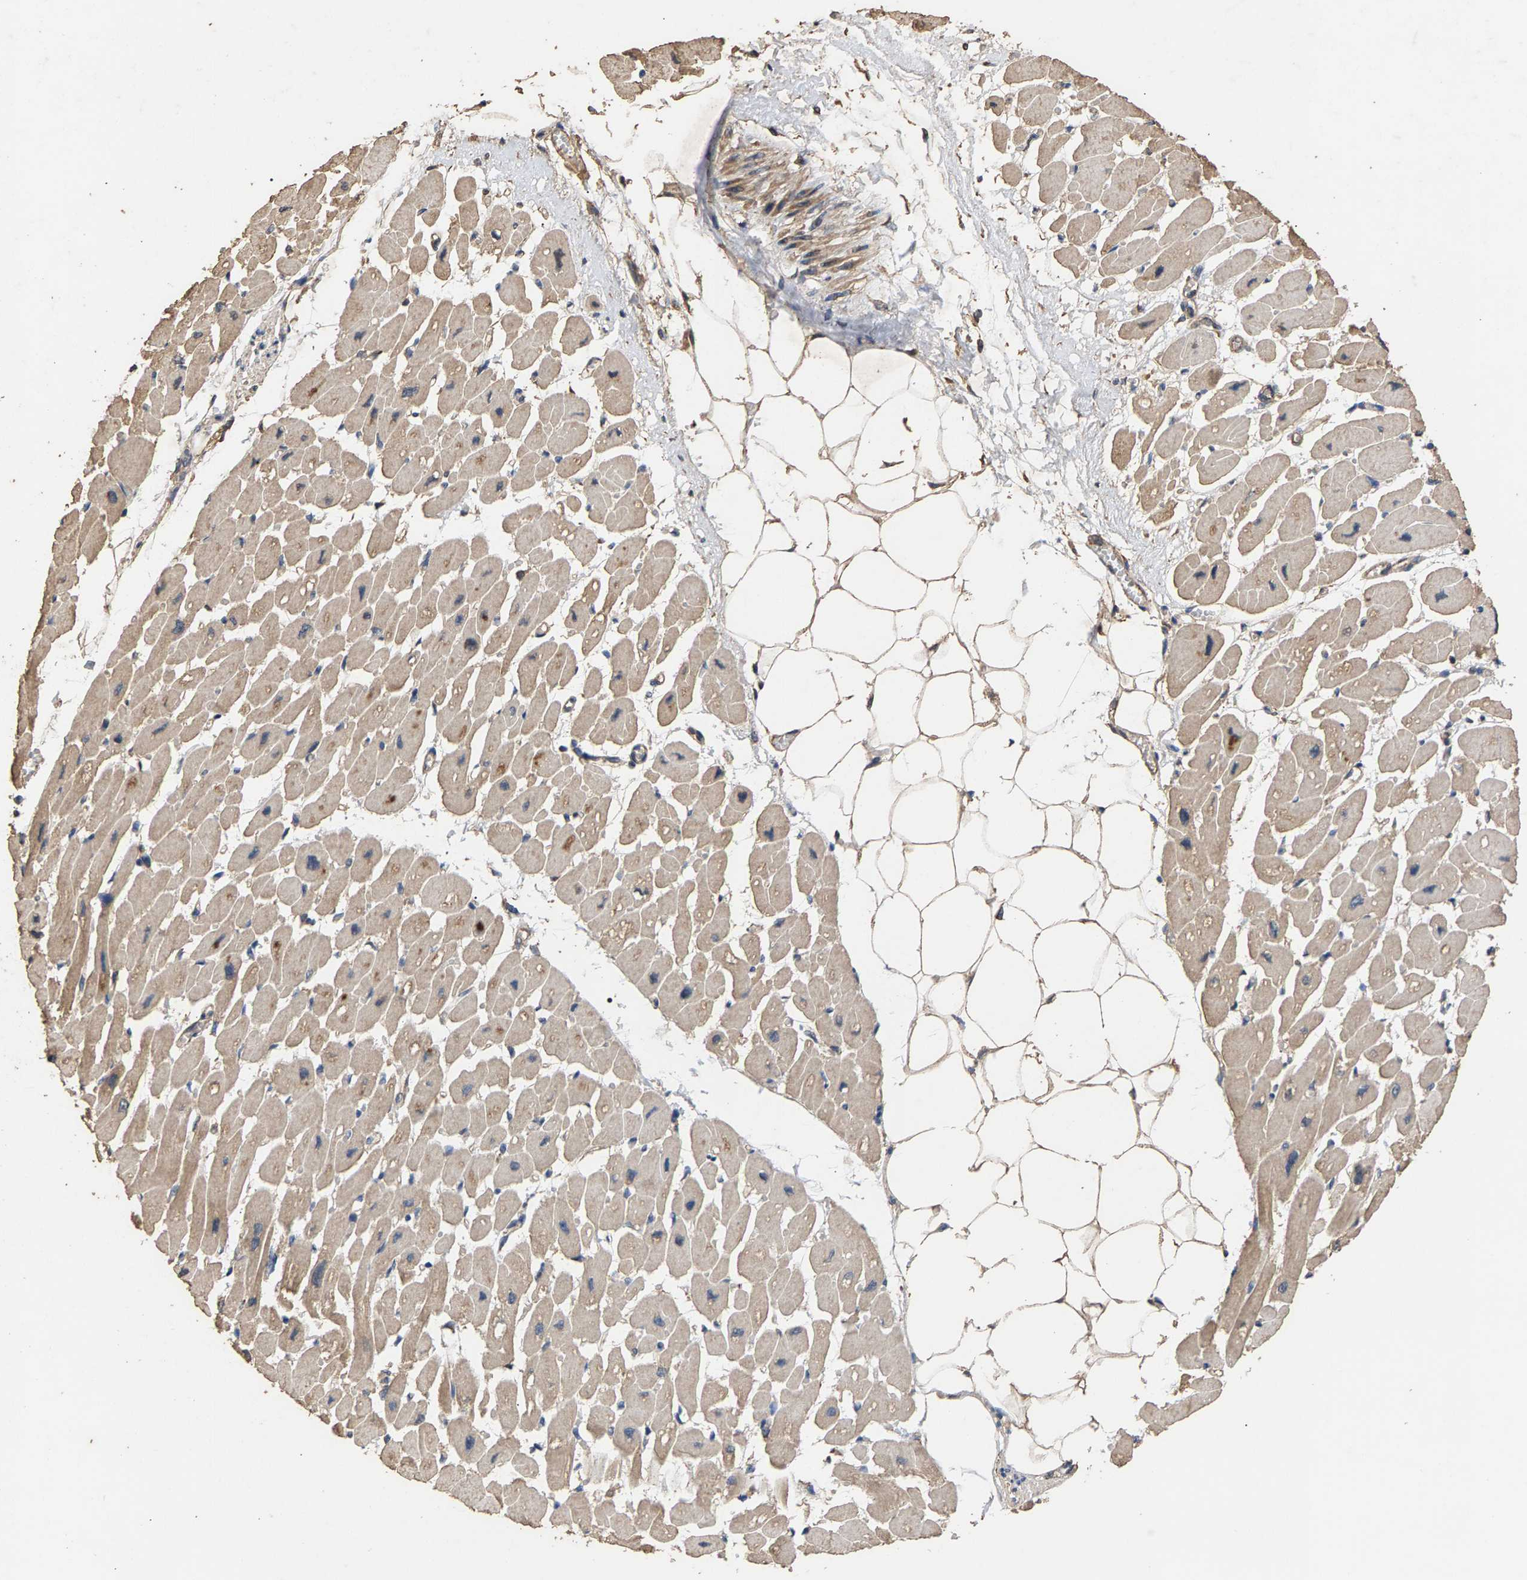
{"staining": {"intensity": "weak", "quantity": ">75%", "location": "cytoplasmic/membranous"}, "tissue": "heart muscle", "cell_type": "Cardiomyocytes", "image_type": "normal", "snomed": [{"axis": "morphology", "description": "Normal tissue, NOS"}, {"axis": "topography", "description": "Heart"}], "caption": "About >75% of cardiomyocytes in unremarkable human heart muscle demonstrate weak cytoplasmic/membranous protein positivity as visualized by brown immunohistochemical staining.", "gene": "HTRA3", "patient": {"sex": "female", "age": 54}}